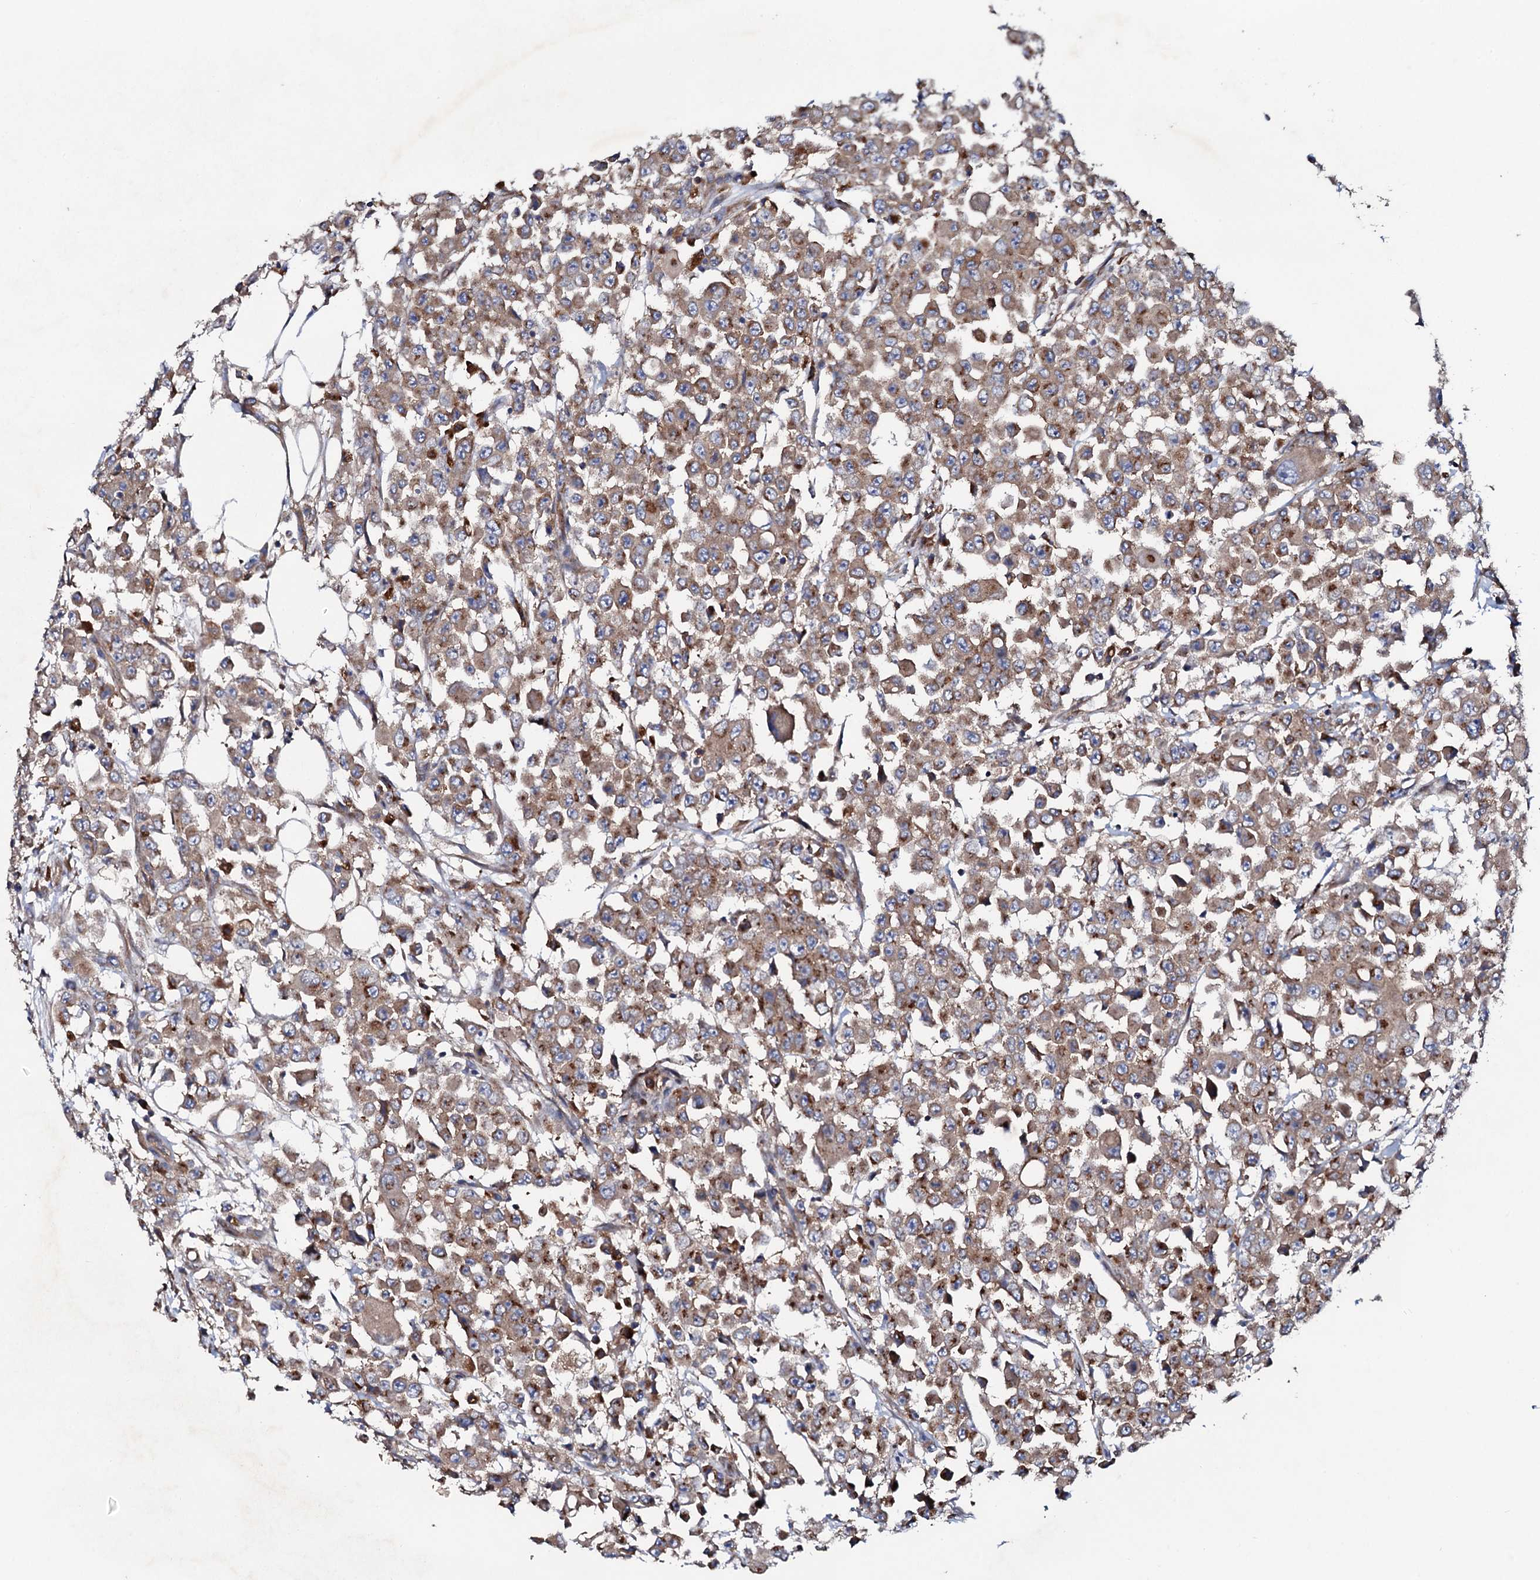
{"staining": {"intensity": "moderate", "quantity": ">75%", "location": "cytoplasmic/membranous"}, "tissue": "colorectal cancer", "cell_type": "Tumor cells", "image_type": "cancer", "snomed": [{"axis": "morphology", "description": "Adenocarcinoma, NOS"}, {"axis": "topography", "description": "Colon"}], "caption": "DAB (3,3'-diaminobenzidine) immunohistochemical staining of human colorectal cancer shows moderate cytoplasmic/membranous protein staining in approximately >75% of tumor cells. (Stains: DAB (3,3'-diaminobenzidine) in brown, nuclei in blue, Microscopy: brightfield microscopy at high magnification).", "gene": "P2RX4", "patient": {"sex": "male", "age": 51}}